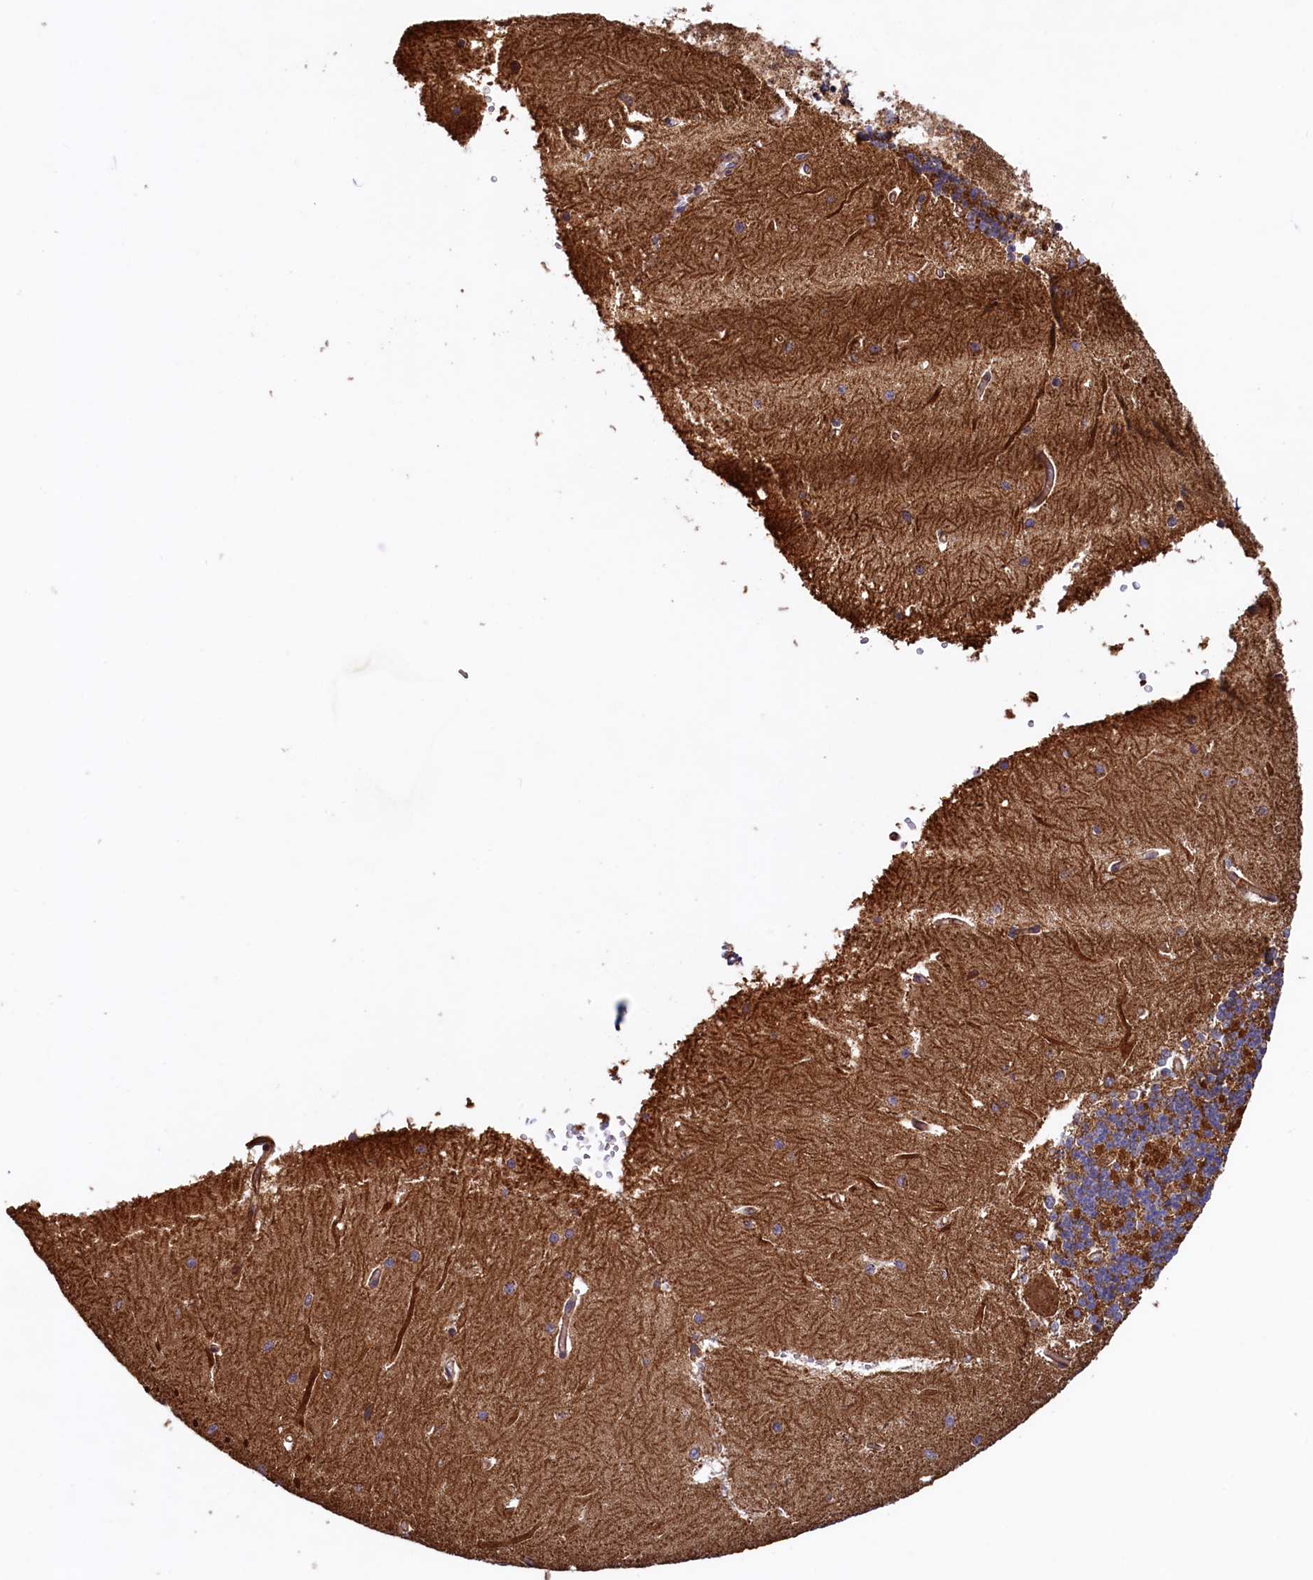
{"staining": {"intensity": "strong", "quantity": "25%-75%", "location": "cytoplasmic/membranous"}, "tissue": "cerebellum", "cell_type": "Cells in granular layer", "image_type": "normal", "snomed": [{"axis": "morphology", "description": "Normal tissue, NOS"}, {"axis": "topography", "description": "Cerebellum"}], "caption": "Immunohistochemical staining of benign human cerebellum reveals strong cytoplasmic/membranous protein staining in approximately 25%-75% of cells in granular layer. Using DAB (brown) and hematoxylin (blue) stains, captured at high magnification using brightfield microscopy.", "gene": "UBE3B", "patient": {"sex": "male", "age": 37}}